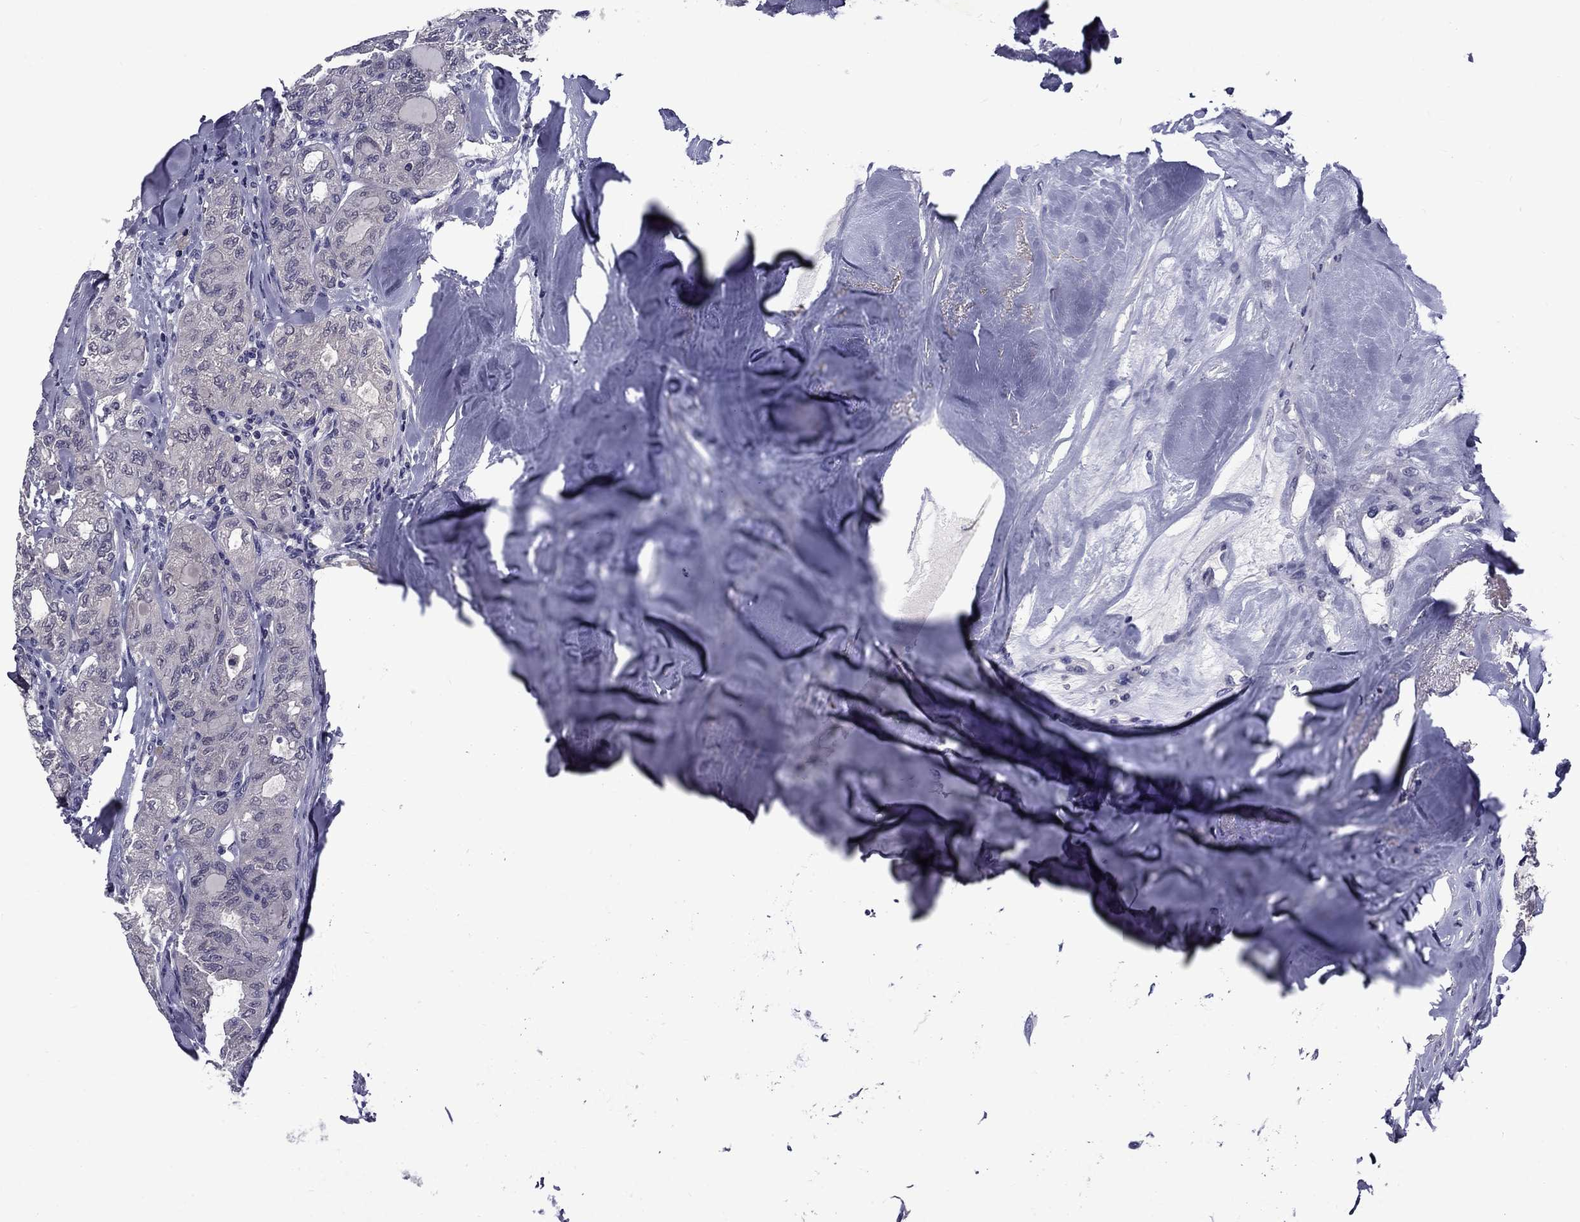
{"staining": {"intensity": "negative", "quantity": "none", "location": "none"}, "tissue": "thyroid cancer", "cell_type": "Tumor cells", "image_type": "cancer", "snomed": [{"axis": "morphology", "description": "Follicular adenoma carcinoma, NOS"}, {"axis": "topography", "description": "Thyroid gland"}], "caption": "IHC photomicrograph of neoplastic tissue: thyroid cancer stained with DAB demonstrates no significant protein expression in tumor cells.", "gene": "SNTA1", "patient": {"sex": "male", "age": 75}}